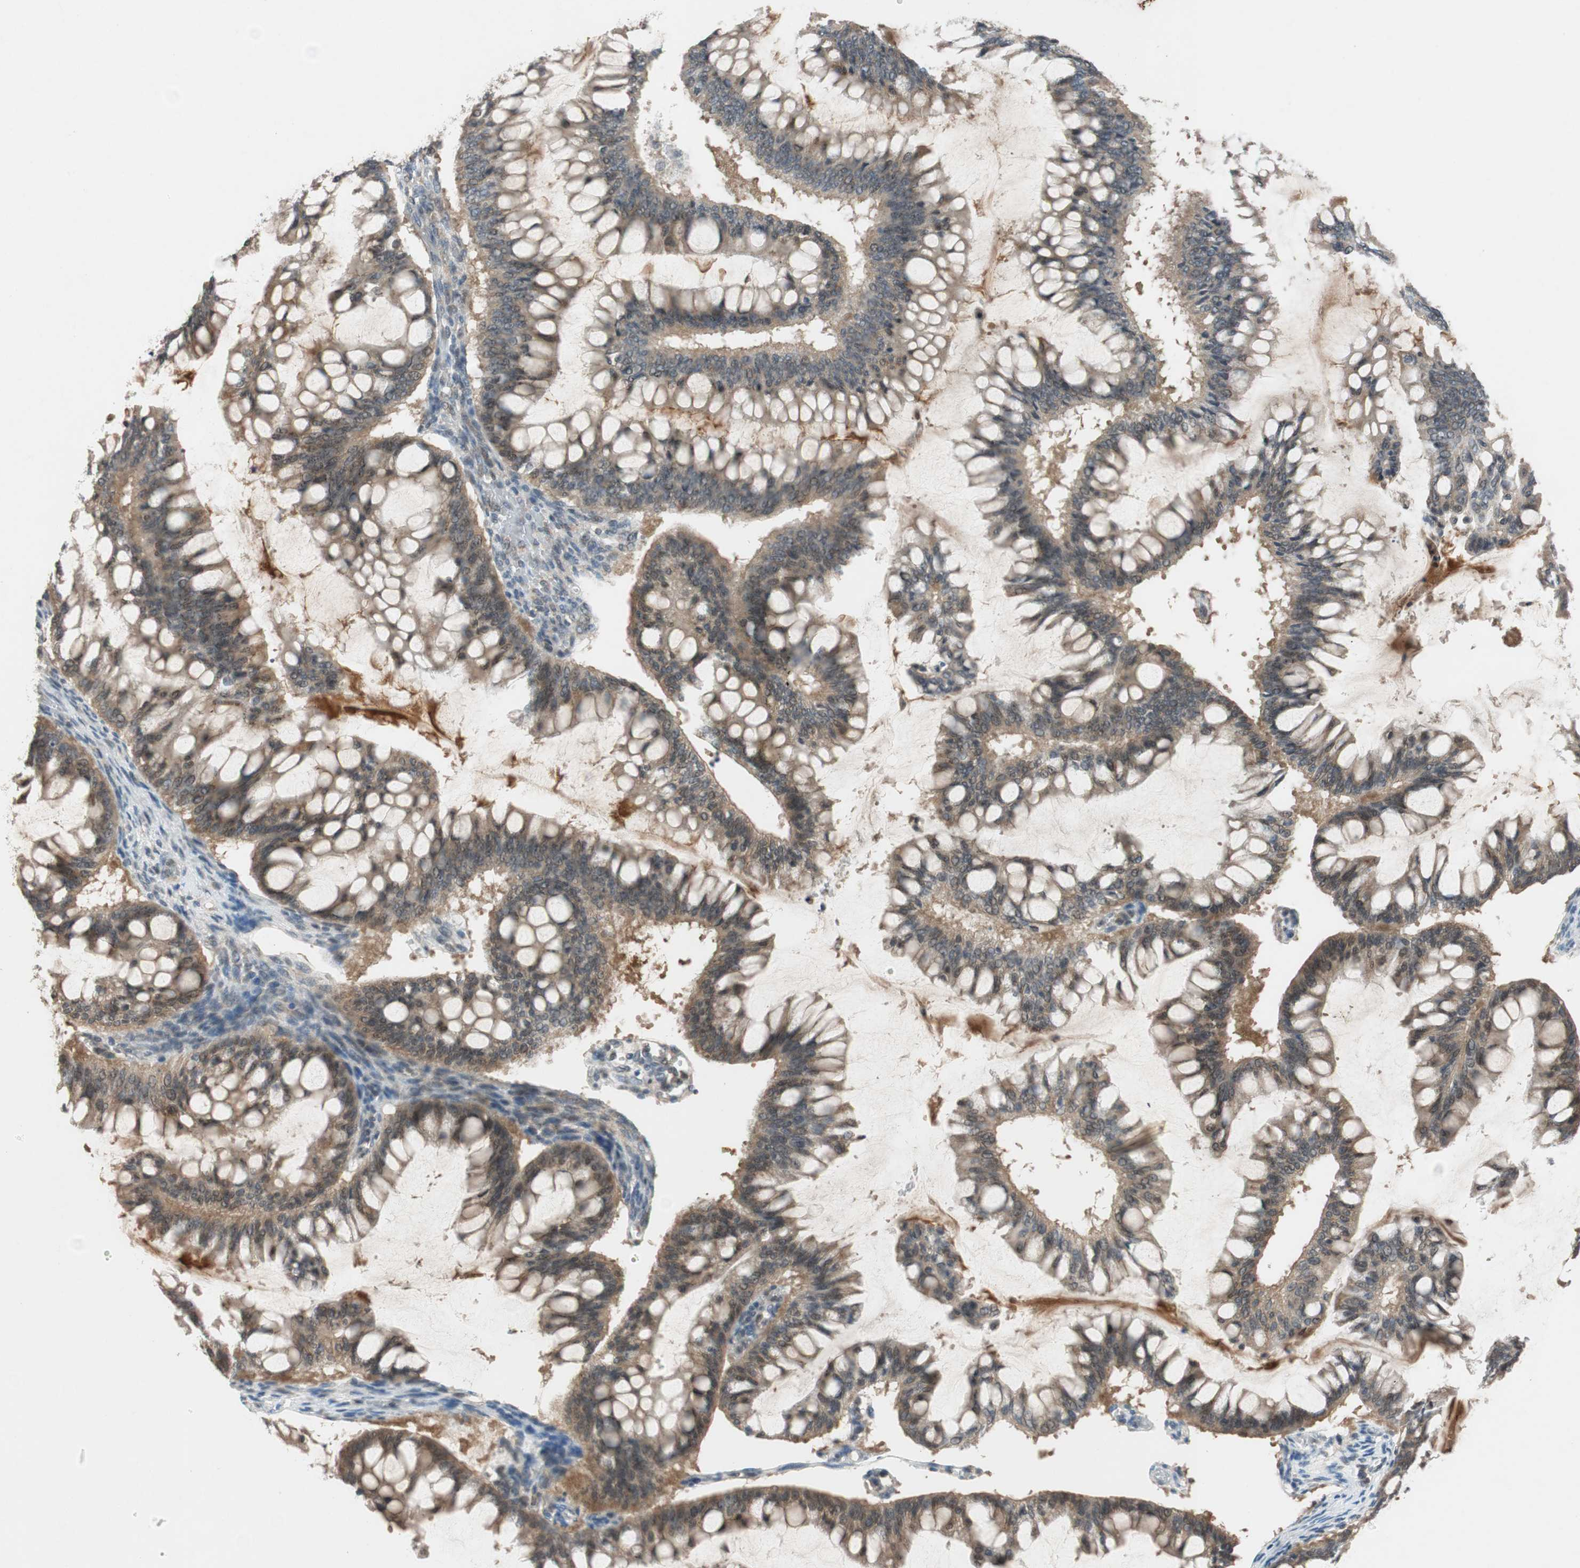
{"staining": {"intensity": "weak", "quantity": ">75%", "location": "cytoplasmic/membranous"}, "tissue": "ovarian cancer", "cell_type": "Tumor cells", "image_type": "cancer", "snomed": [{"axis": "morphology", "description": "Cystadenocarcinoma, mucinous, NOS"}, {"axis": "topography", "description": "Ovary"}], "caption": "Immunohistochemical staining of mucinous cystadenocarcinoma (ovarian) displays low levels of weak cytoplasmic/membranous protein expression in approximately >75% of tumor cells.", "gene": "GLB1", "patient": {"sex": "female", "age": 73}}